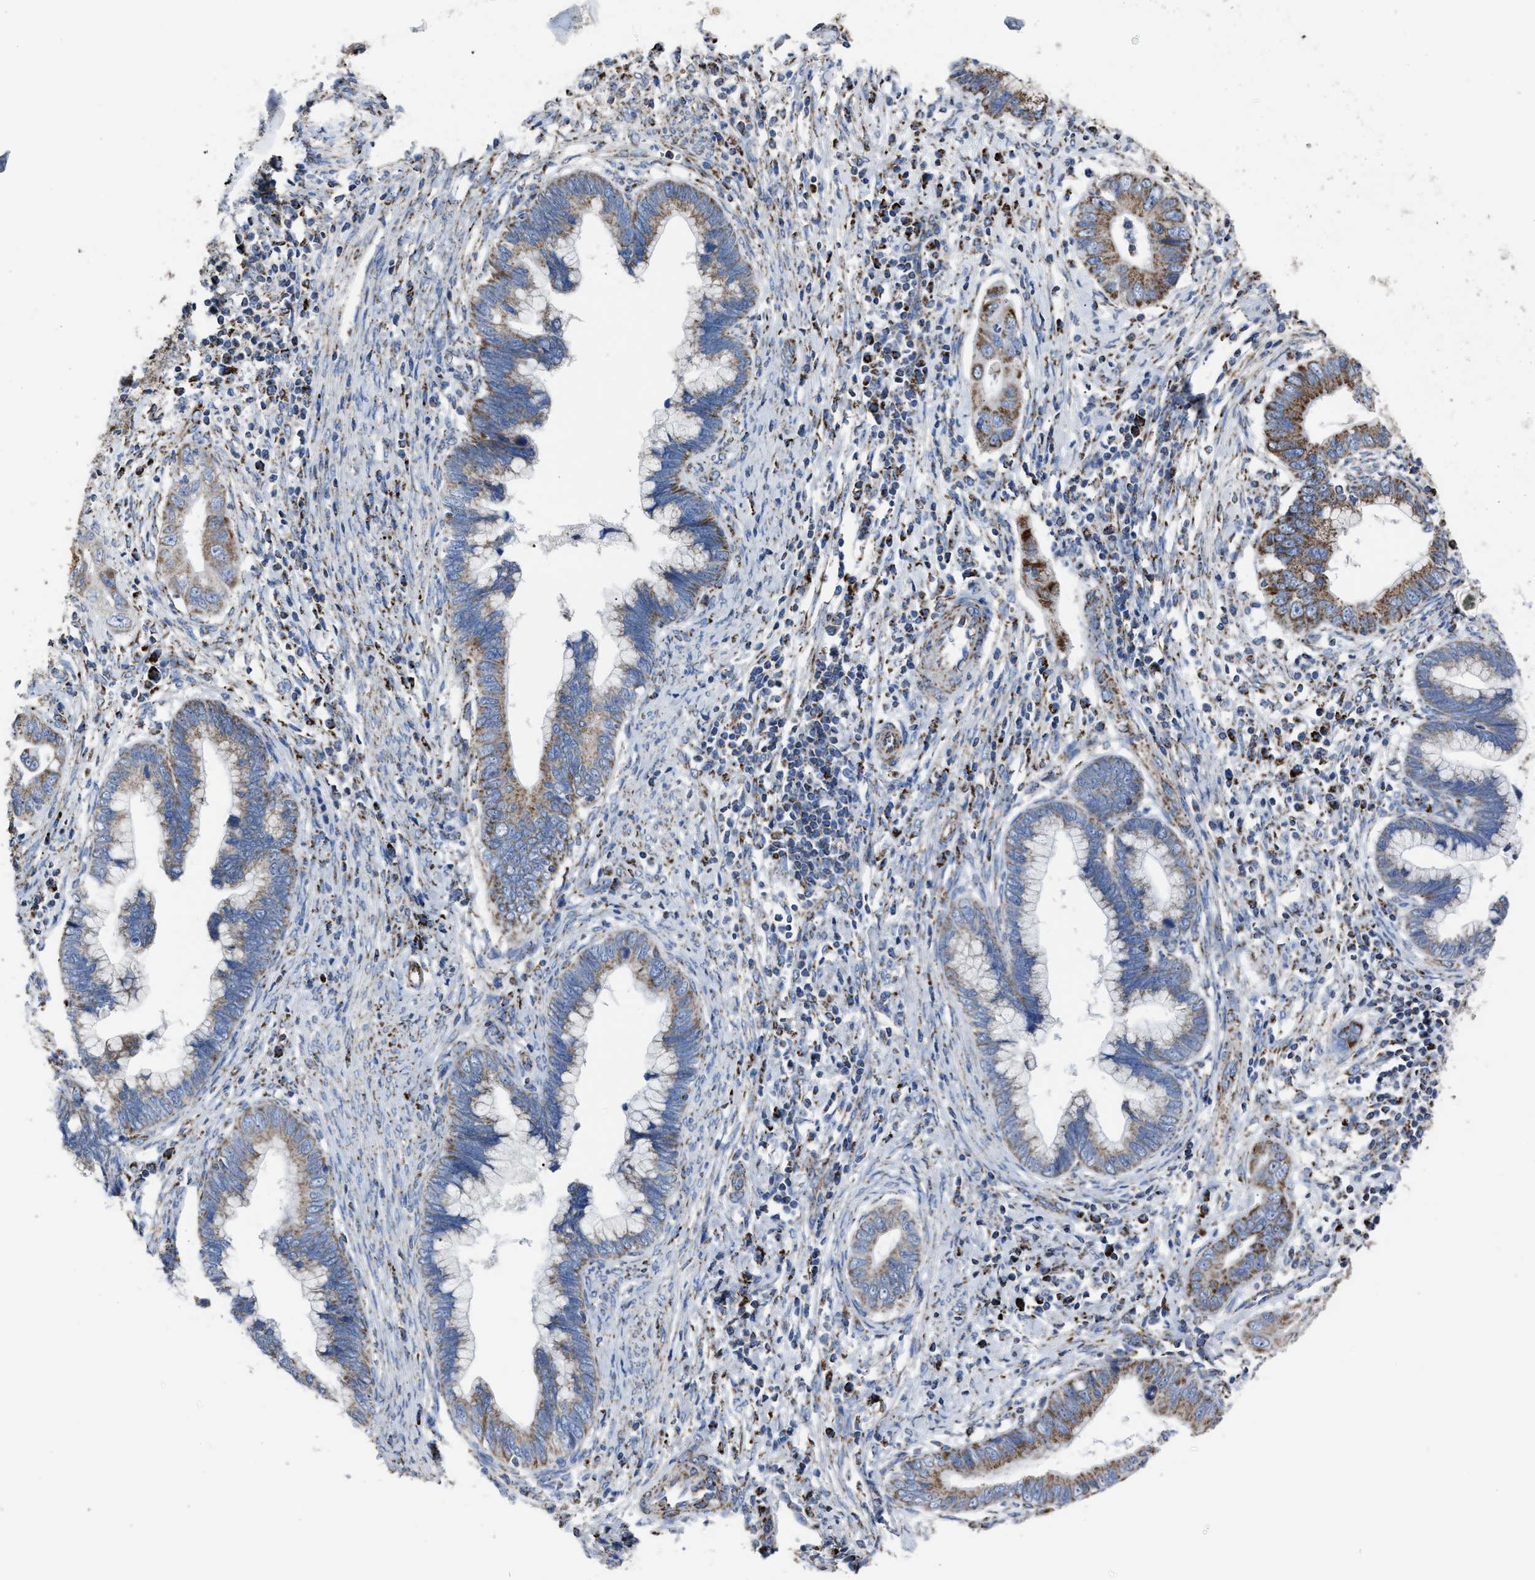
{"staining": {"intensity": "moderate", "quantity": ">75%", "location": "cytoplasmic/membranous"}, "tissue": "cervical cancer", "cell_type": "Tumor cells", "image_type": "cancer", "snomed": [{"axis": "morphology", "description": "Adenocarcinoma, NOS"}, {"axis": "topography", "description": "Cervix"}], "caption": "Adenocarcinoma (cervical) stained with a protein marker demonstrates moderate staining in tumor cells.", "gene": "NDUFV3", "patient": {"sex": "female", "age": 44}}